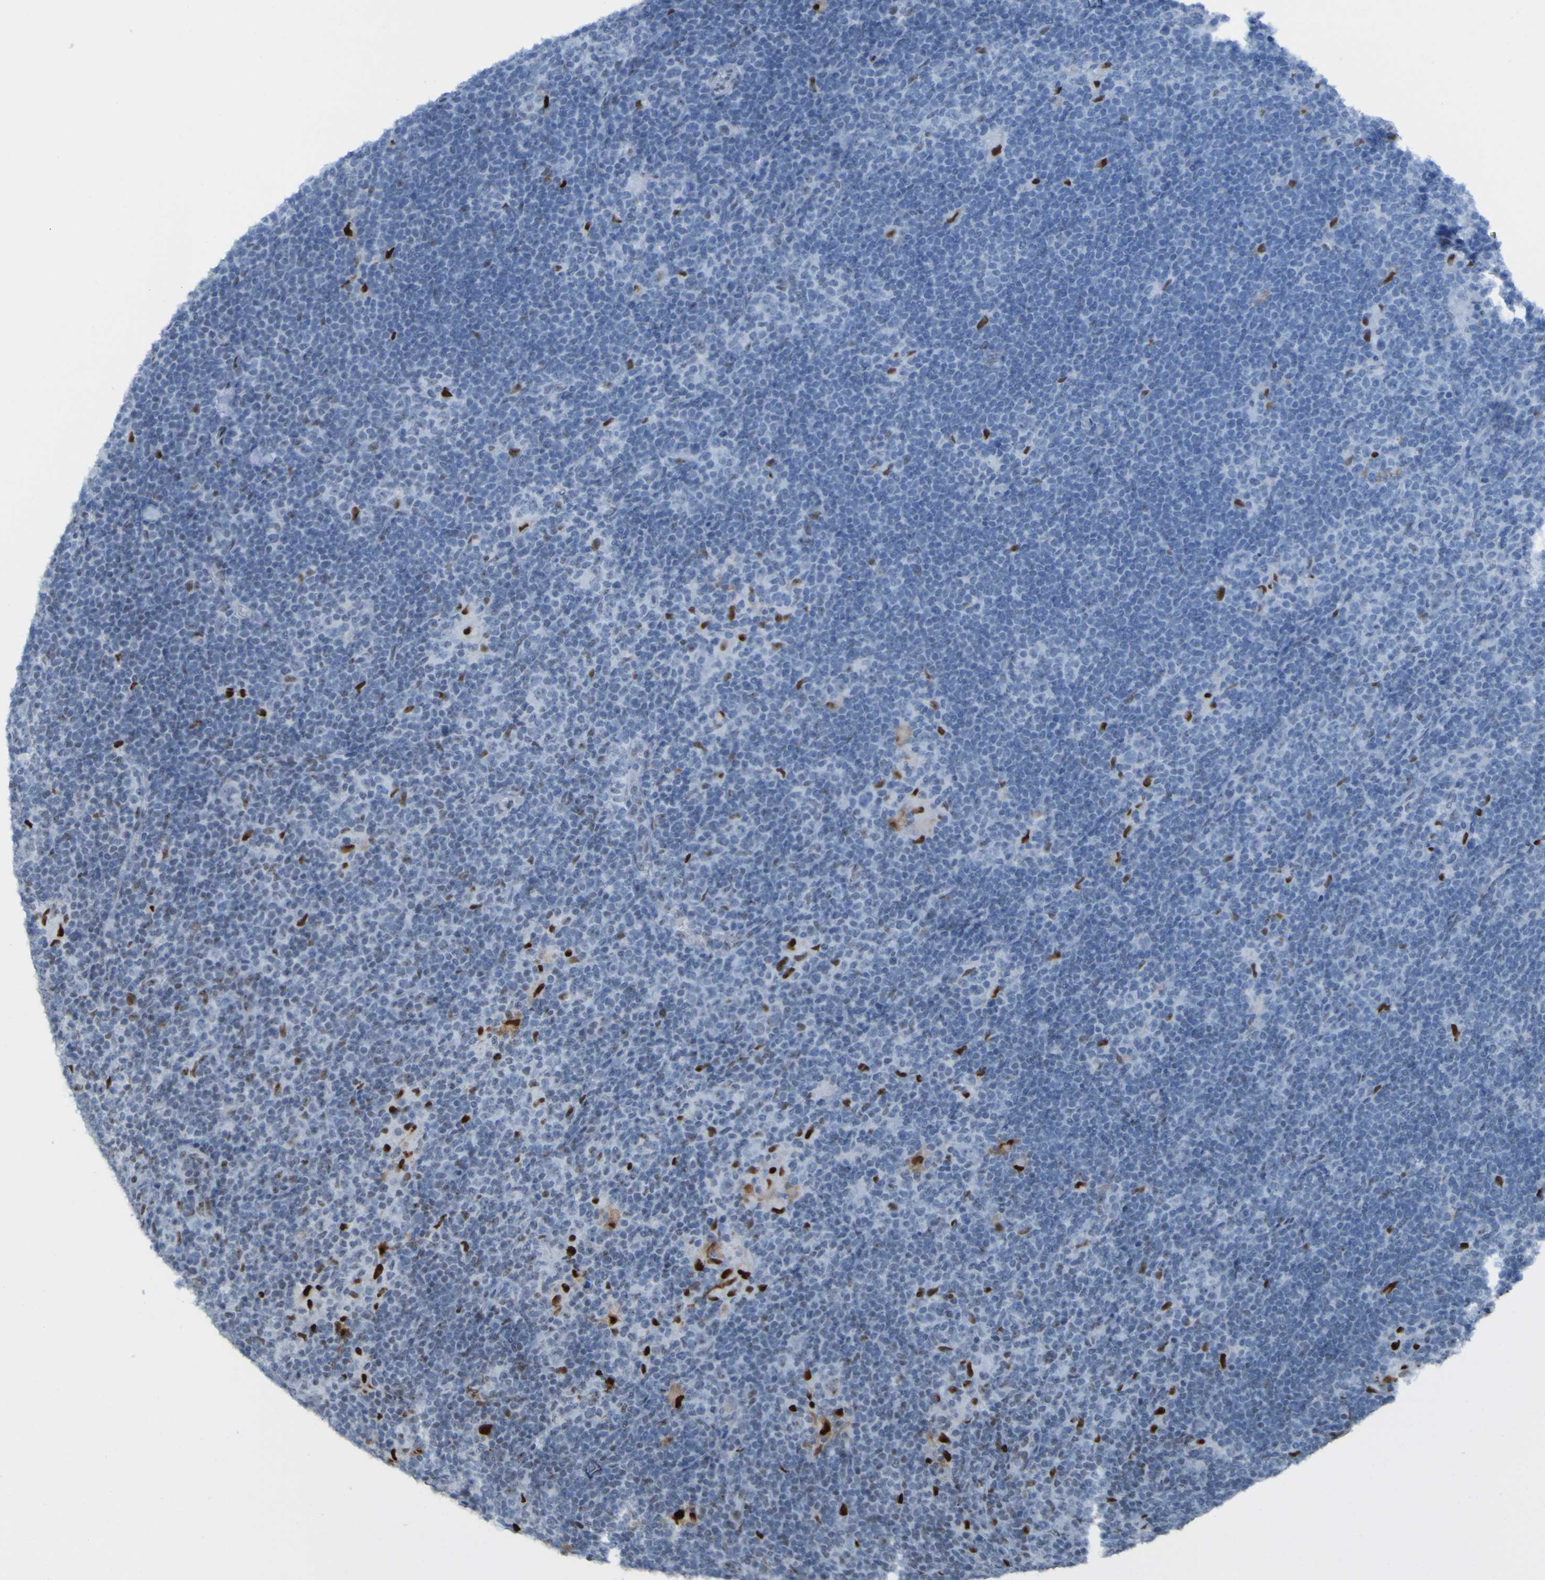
{"staining": {"intensity": "negative", "quantity": "none", "location": "none"}, "tissue": "lymphoma", "cell_type": "Tumor cells", "image_type": "cancer", "snomed": [{"axis": "morphology", "description": "Hodgkin's disease, NOS"}, {"axis": "topography", "description": "Lymph node"}], "caption": "Photomicrograph shows no significant protein staining in tumor cells of lymphoma. (DAB IHC visualized using brightfield microscopy, high magnification).", "gene": "PHF2", "patient": {"sex": "female", "age": 57}}